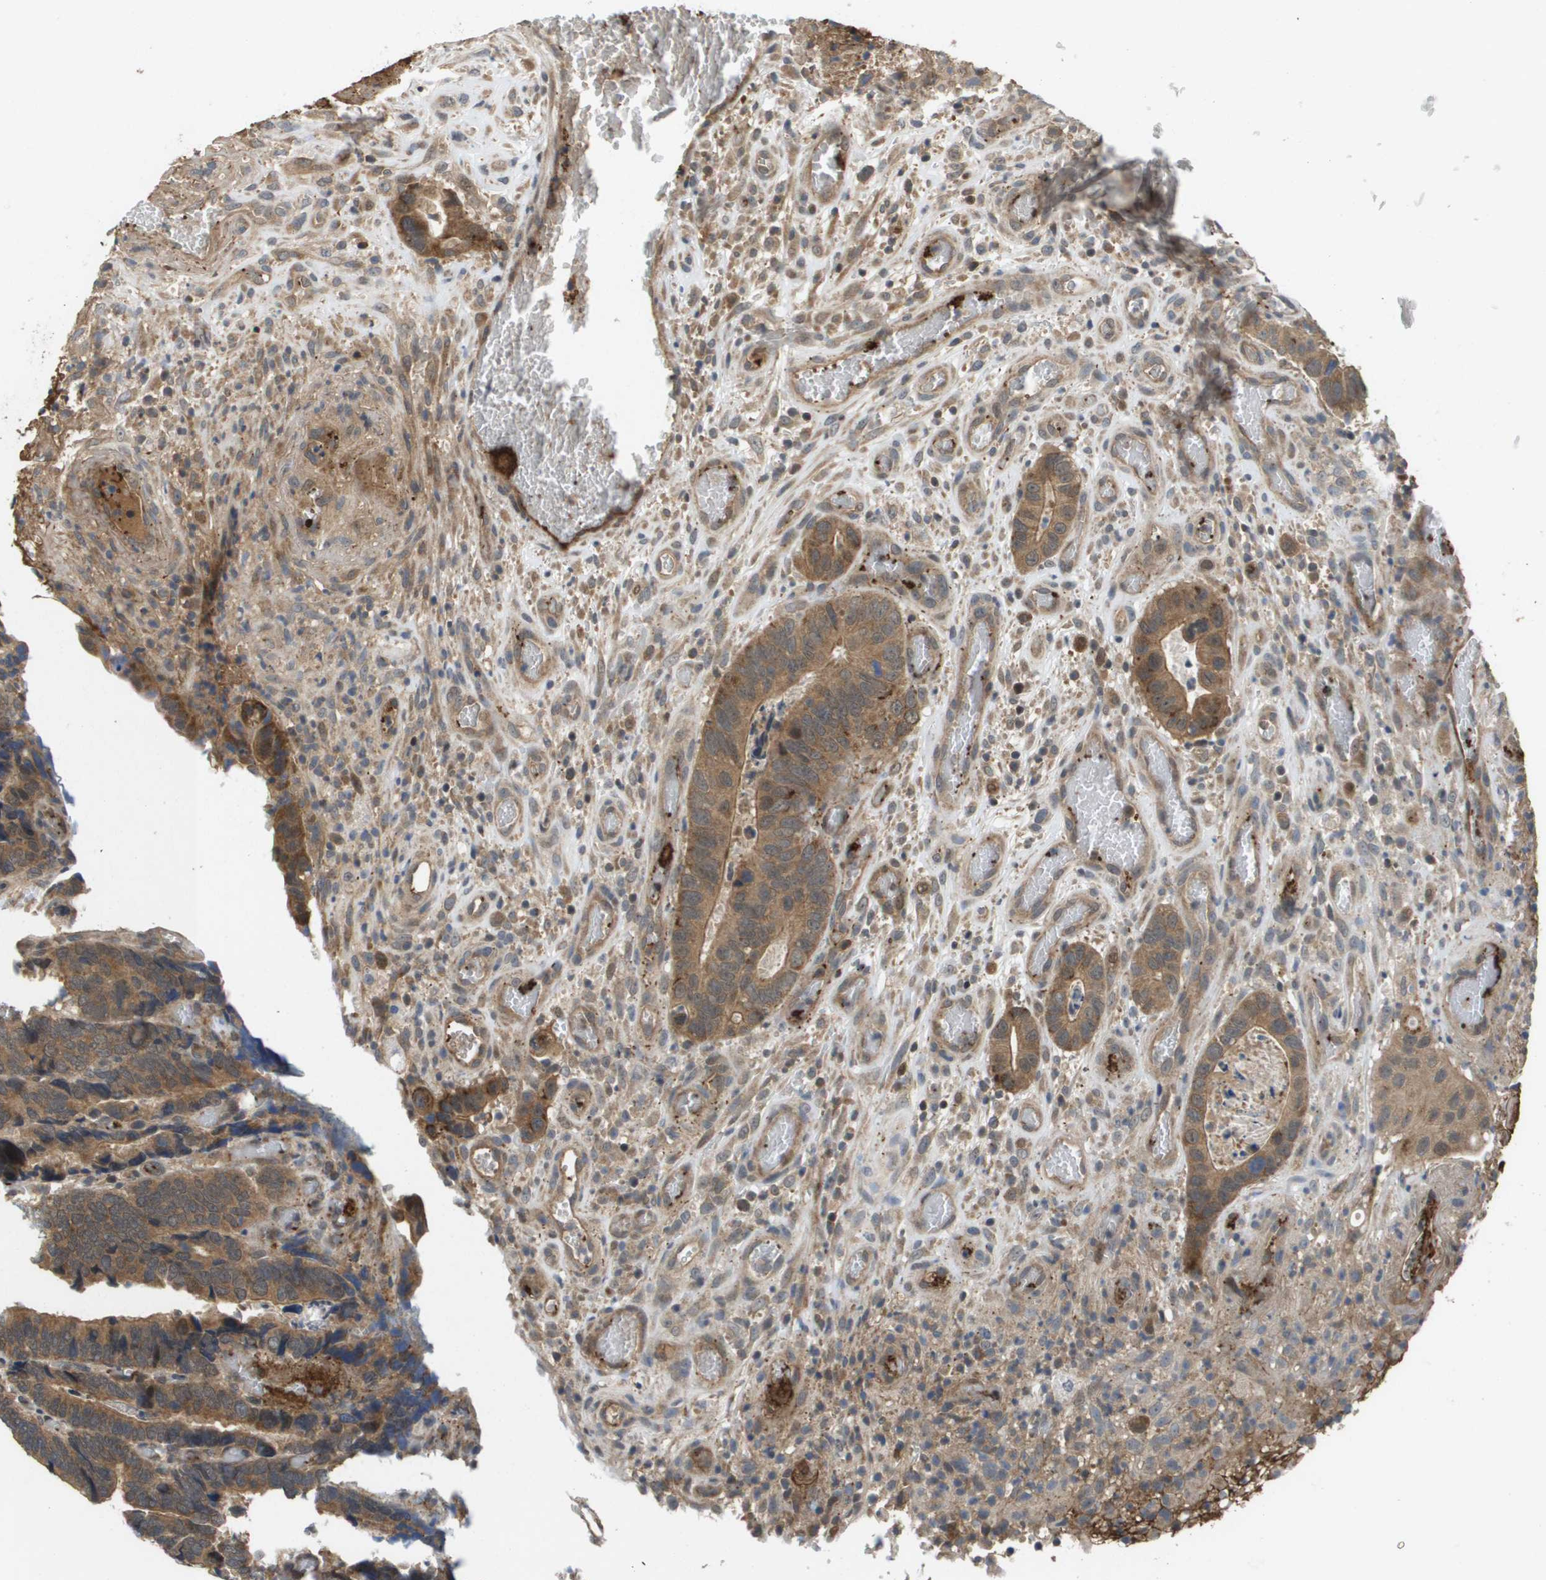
{"staining": {"intensity": "moderate", "quantity": ">75%", "location": "cytoplasmic/membranous"}, "tissue": "colorectal cancer", "cell_type": "Tumor cells", "image_type": "cancer", "snomed": [{"axis": "morphology", "description": "Adenocarcinoma, NOS"}, {"axis": "topography", "description": "Colon"}], "caption": "DAB immunohistochemical staining of colorectal cancer reveals moderate cytoplasmic/membranous protein expression in approximately >75% of tumor cells. Using DAB (3,3'-diaminobenzidine) (brown) and hematoxylin (blue) stains, captured at high magnification using brightfield microscopy.", "gene": "RBM38", "patient": {"sex": "male", "age": 72}}